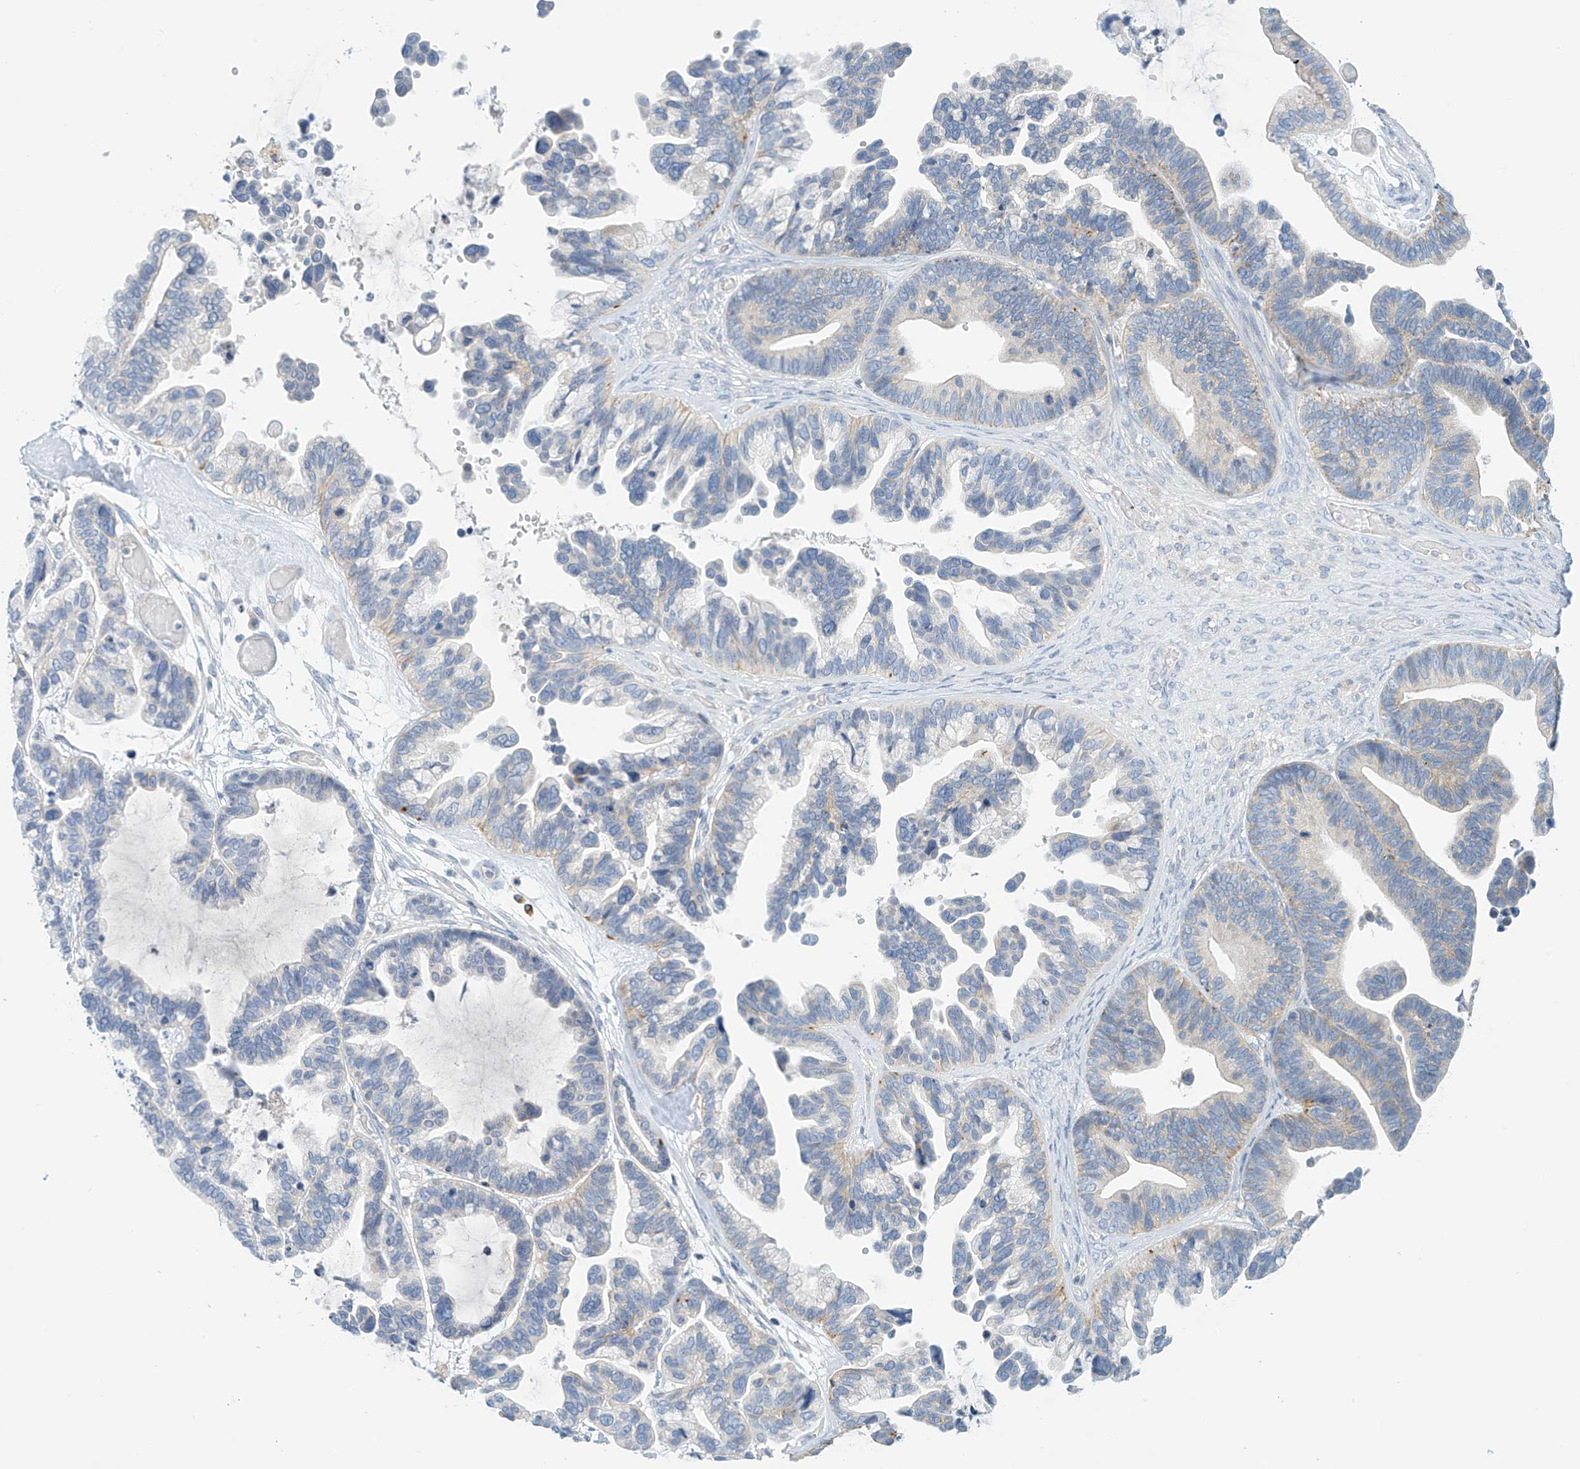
{"staining": {"intensity": "negative", "quantity": "none", "location": "none"}, "tissue": "ovarian cancer", "cell_type": "Tumor cells", "image_type": "cancer", "snomed": [{"axis": "morphology", "description": "Cystadenocarcinoma, serous, NOS"}, {"axis": "topography", "description": "Ovary"}], "caption": "A high-resolution histopathology image shows IHC staining of ovarian cancer, which reveals no significant positivity in tumor cells.", "gene": "SLC6A12", "patient": {"sex": "female", "age": 56}}